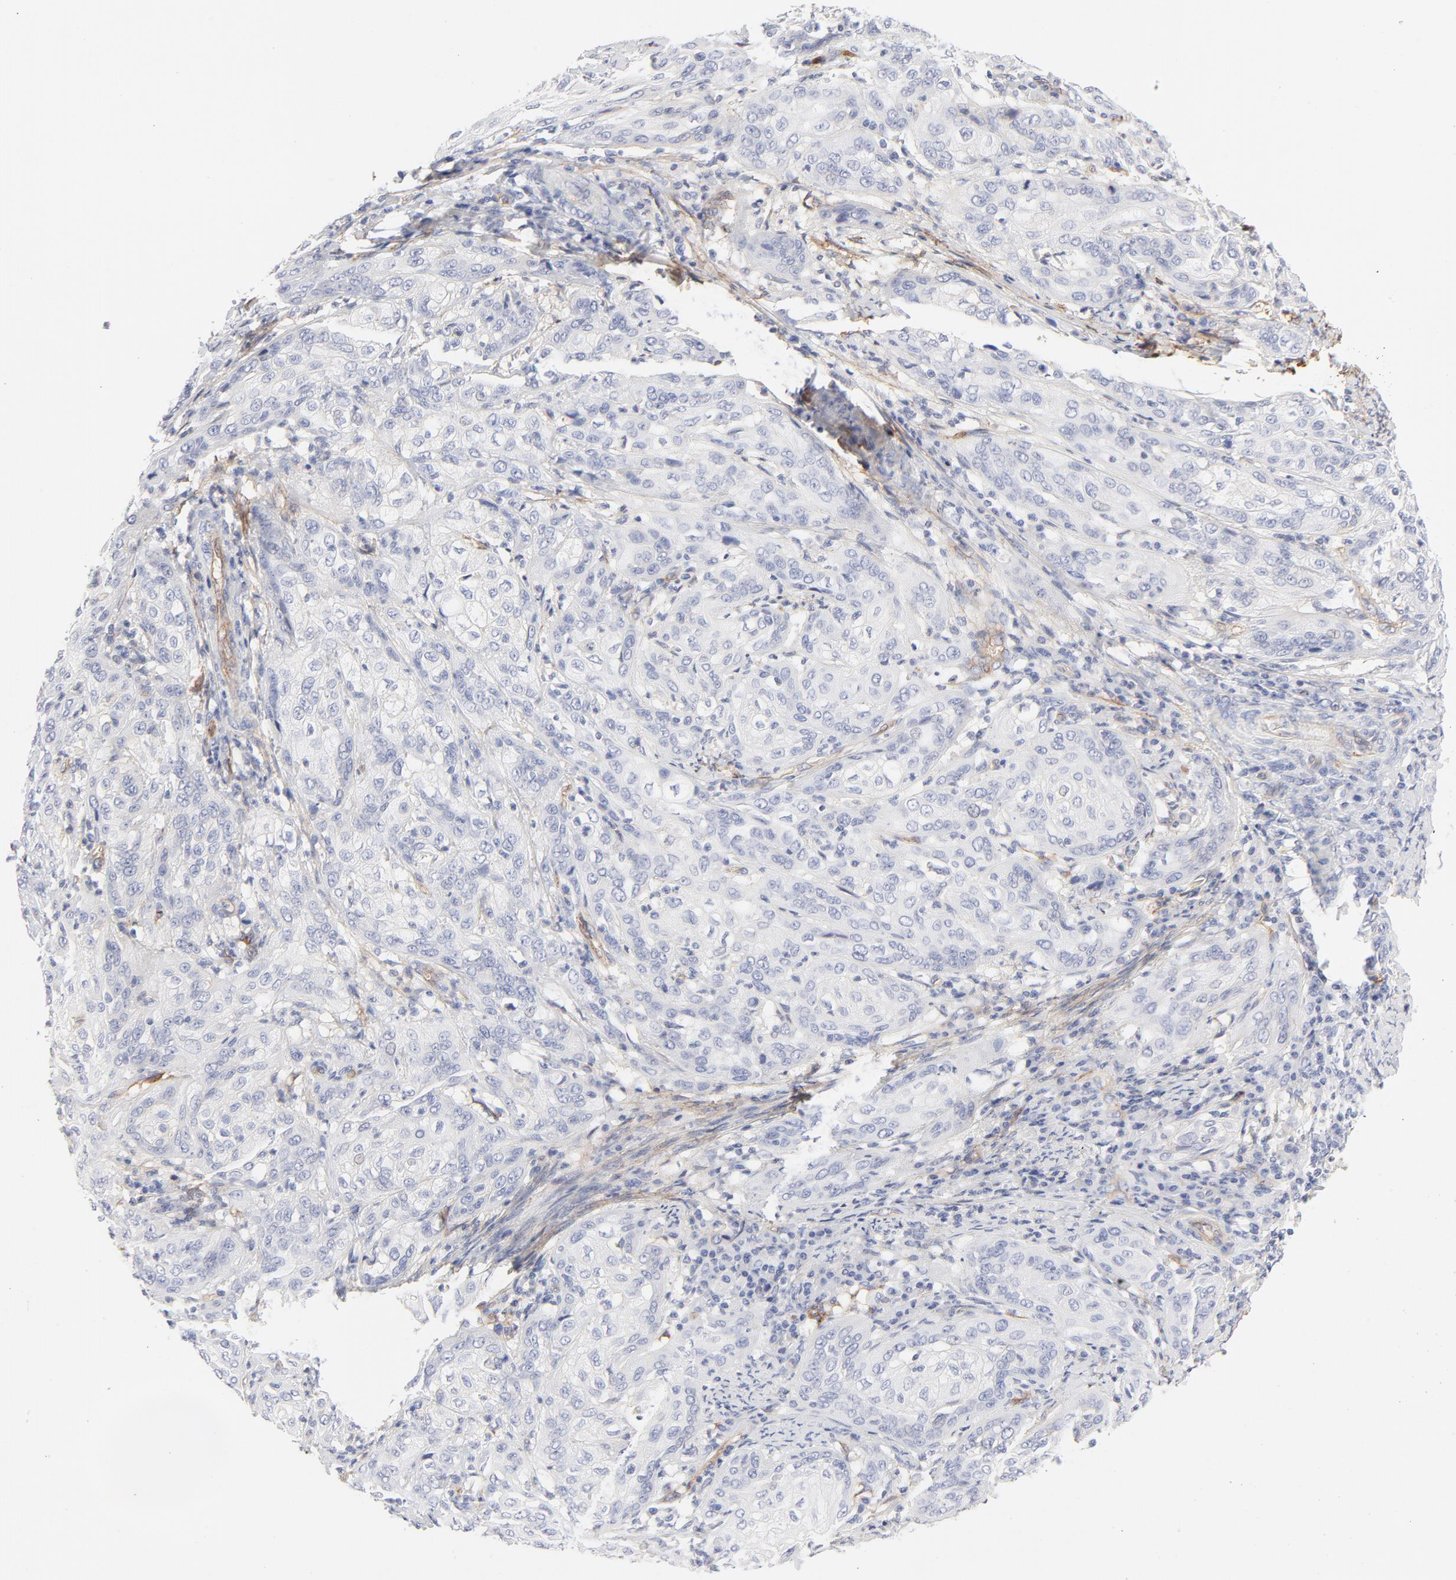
{"staining": {"intensity": "negative", "quantity": "none", "location": "none"}, "tissue": "cervical cancer", "cell_type": "Tumor cells", "image_type": "cancer", "snomed": [{"axis": "morphology", "description": "Squamous cell carcinoma, NOS"}, {"axis": "topography", "description": "Cervix"}], "caption": "Tumor cells show no significant expression in cervical cancer.", "gene": "ITGA5", "patient": {"sex": "female", "age": 41}}